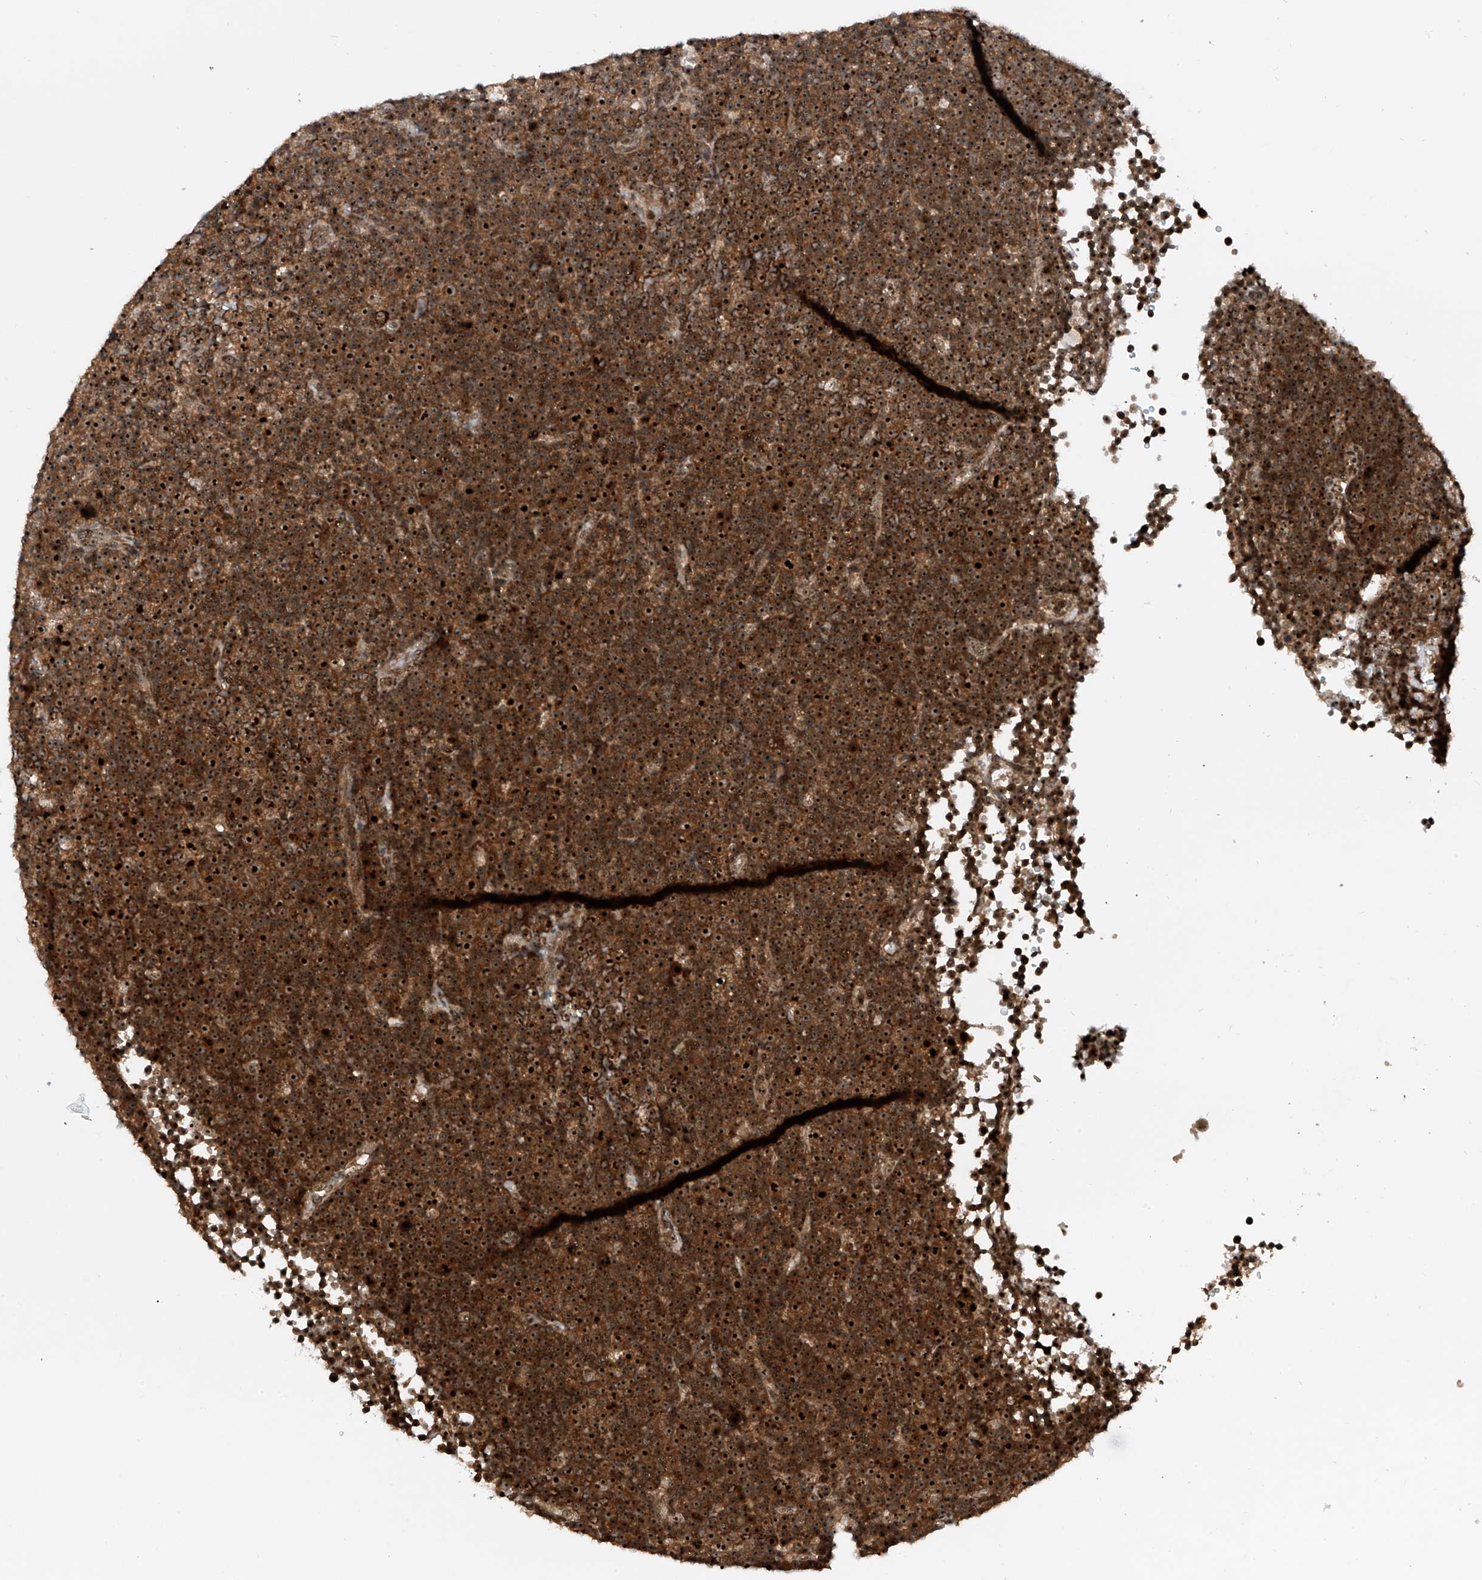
{"staining": {"intensity": "strong", "quantity": ">75%", "location": "cytoplasmic/membranous,nuclear"}, "tissue": "lymphoma", "cell_type": "Tumor cells", "image_type": "cancer", "snomed": [{"axis": "morphology", "description": "Malignant lymphoma, non-Hodgkin's type, Low grade"}, {"axis": "topography", "description": "Lymph node"}], "caption": "A high amount of strong cytoplasmic/membranous and nuclear staining is identified in about >75% of tumor cells in lymphoma tissue. (IHC, brightfield microscopy, high magnification).", "gene": "C1orf131", "patient": {"sex": "female", "age": 67}}